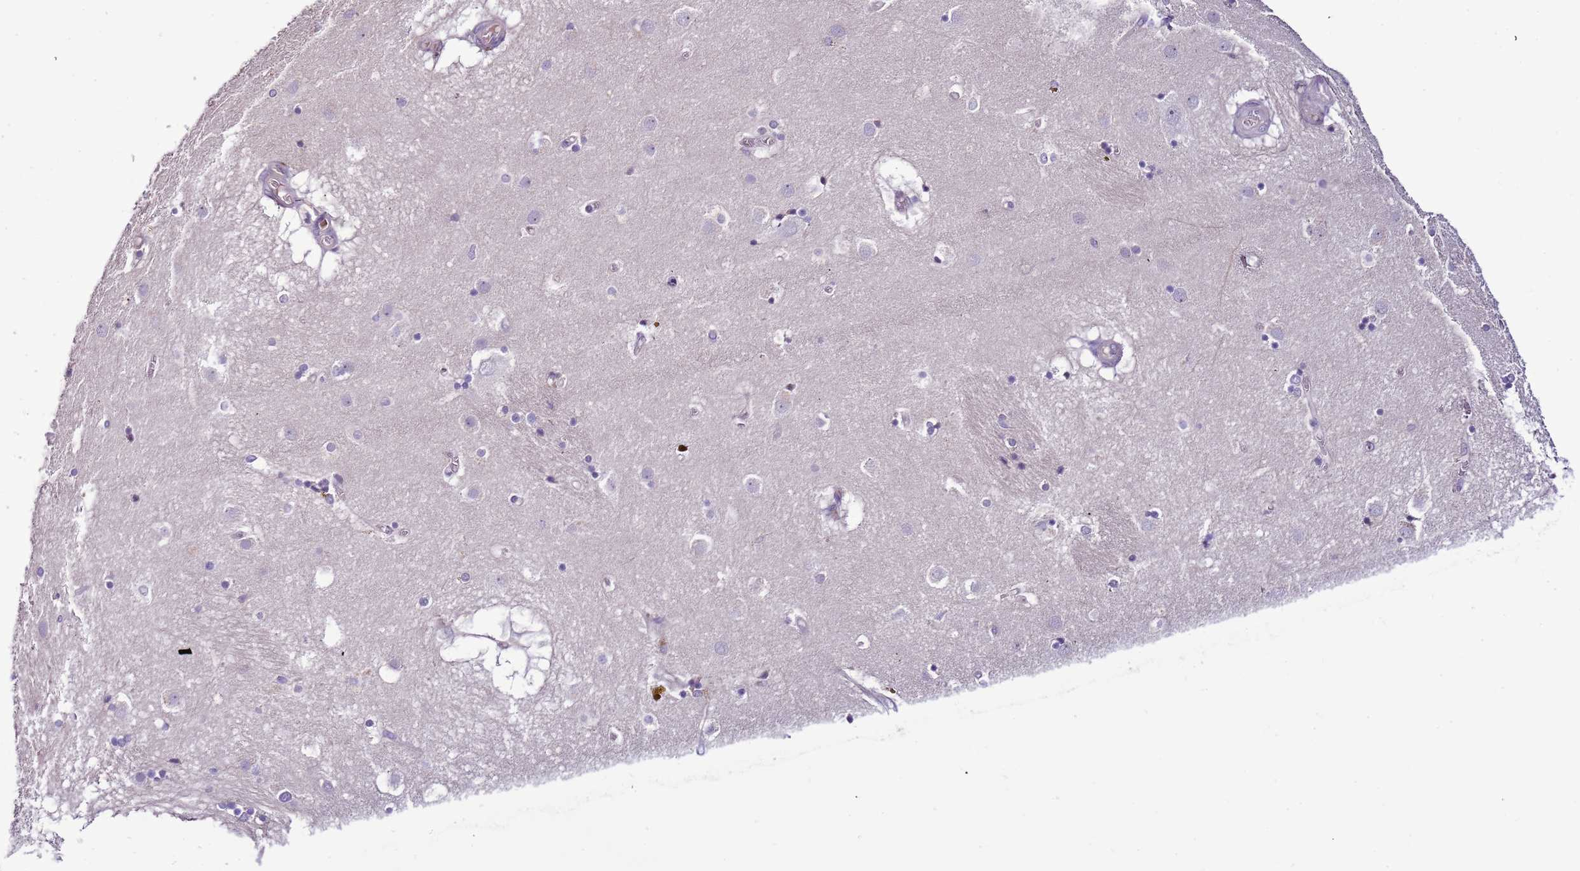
{"staining": {"intensity": "negative", "quantity": "none", "location": "none"}, "tissue": "caudate", "cell_type": "Glial cells", "image_type": "normal", "snomed": [{"axis": "morphology", "description": "Normal tissue, NOS"}, {"axis": "topography", "description": "Lateral ventricle wall"}], "caption": "Micrograph shows no significant protein positivity in glial cells of benign caudate. (Brightfield microscopy of DAB (3,3'-diaminobenzidine) immunohistochemistry at high magnification).", "gene": "NKX2", "patient": {"sex": "male", "age": 70}}